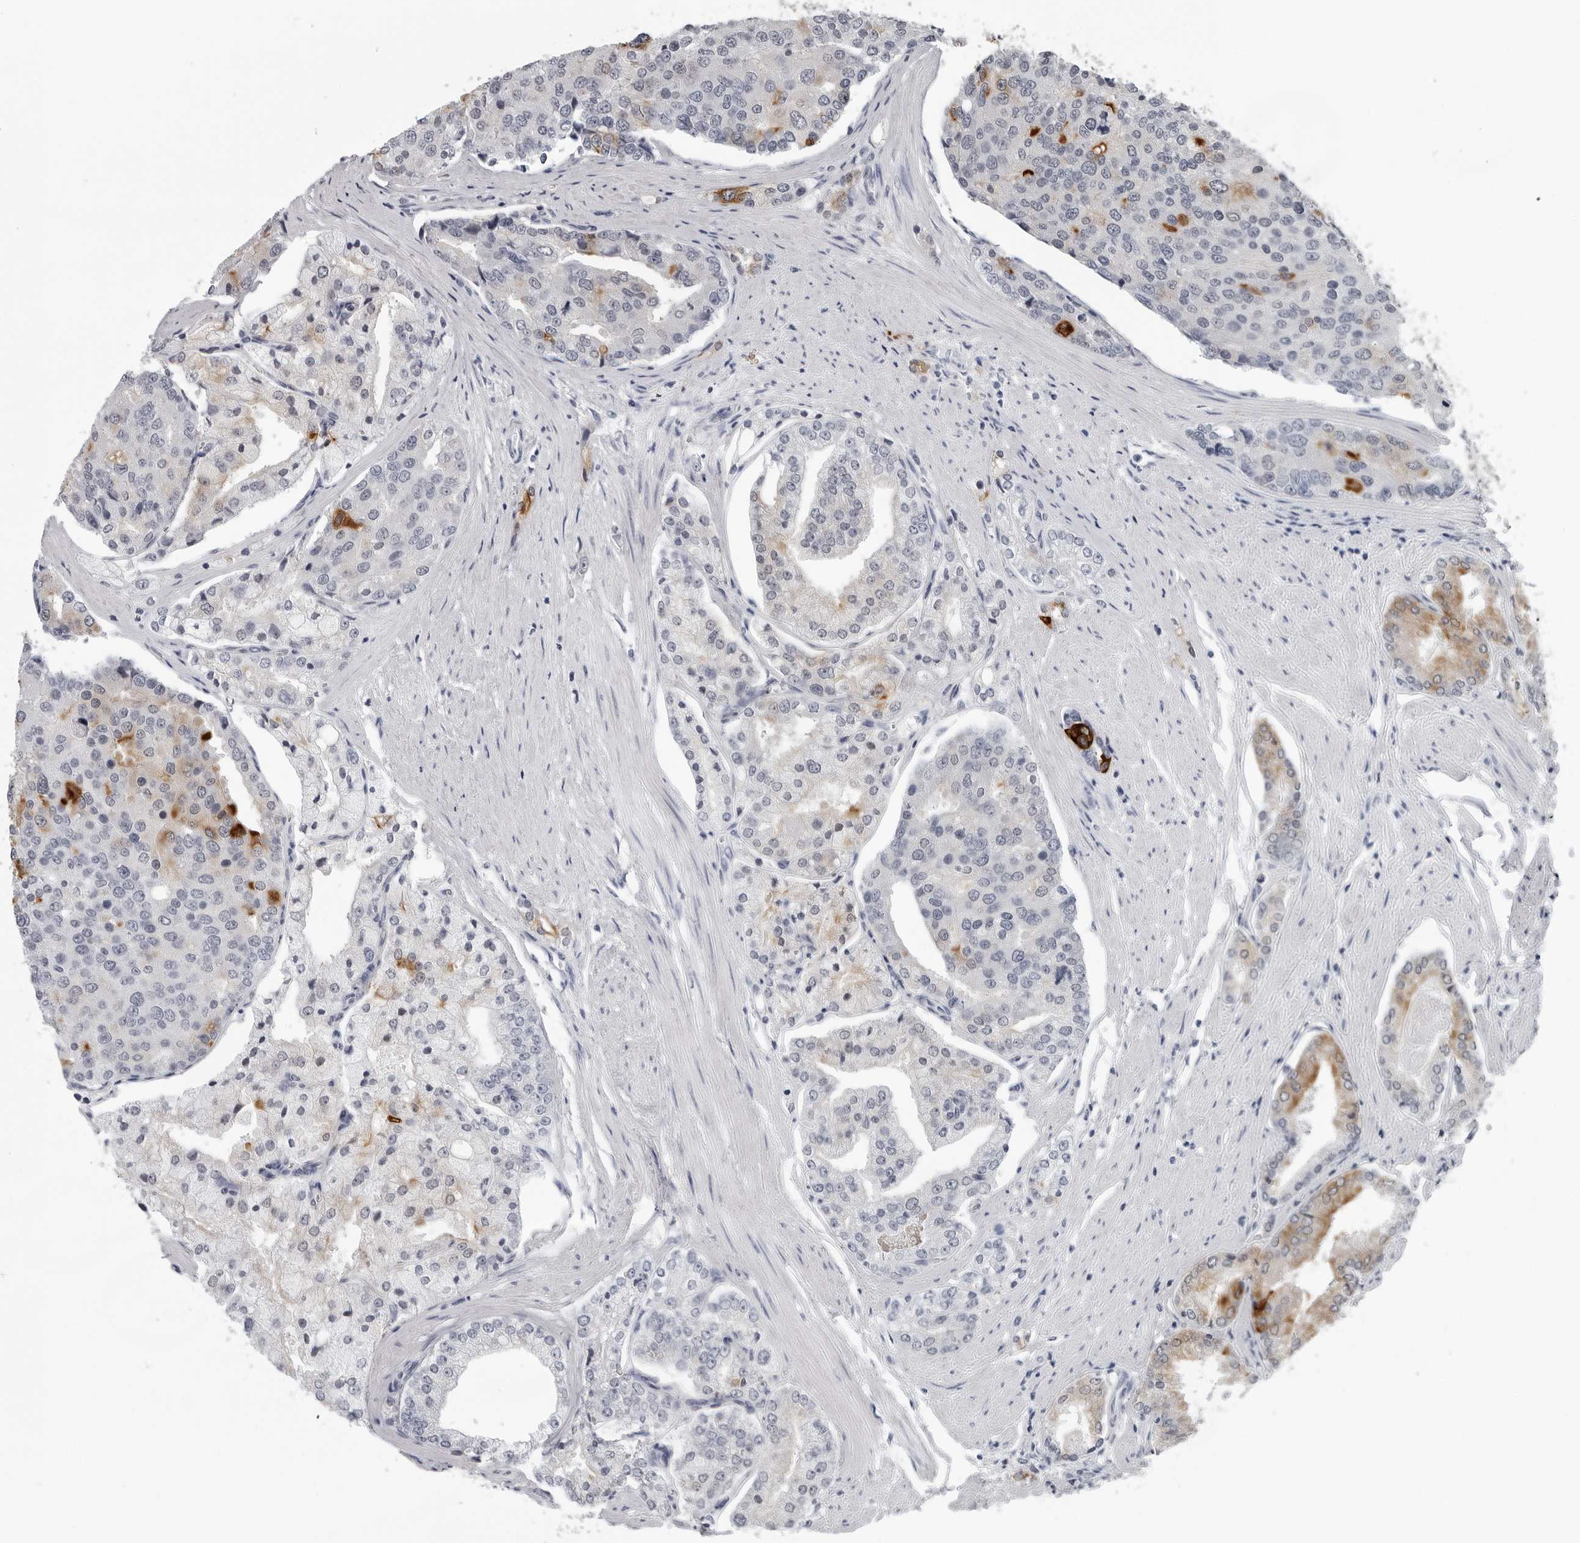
{"staining": {"intensity": "strong", "quantity": "<25%", "location": "cytoplasmic/membranous"}, "tissue": "prostate cancer", "cell_type": "Tumor cells", "image_type": "cancer", "snomed": [{"axis": "morphology", "description": "Adenocarcinoma, High grade"}, {"axis": "topography", "description": "Prostate"}], "caption": "Protein staining of prostate cancer tissue reveals strong cytoplasmic/membranous expression in approximately <25% of tumor cells.", "gene": "CCDC28B", "patient": {"sex": "male", "age": 50}}